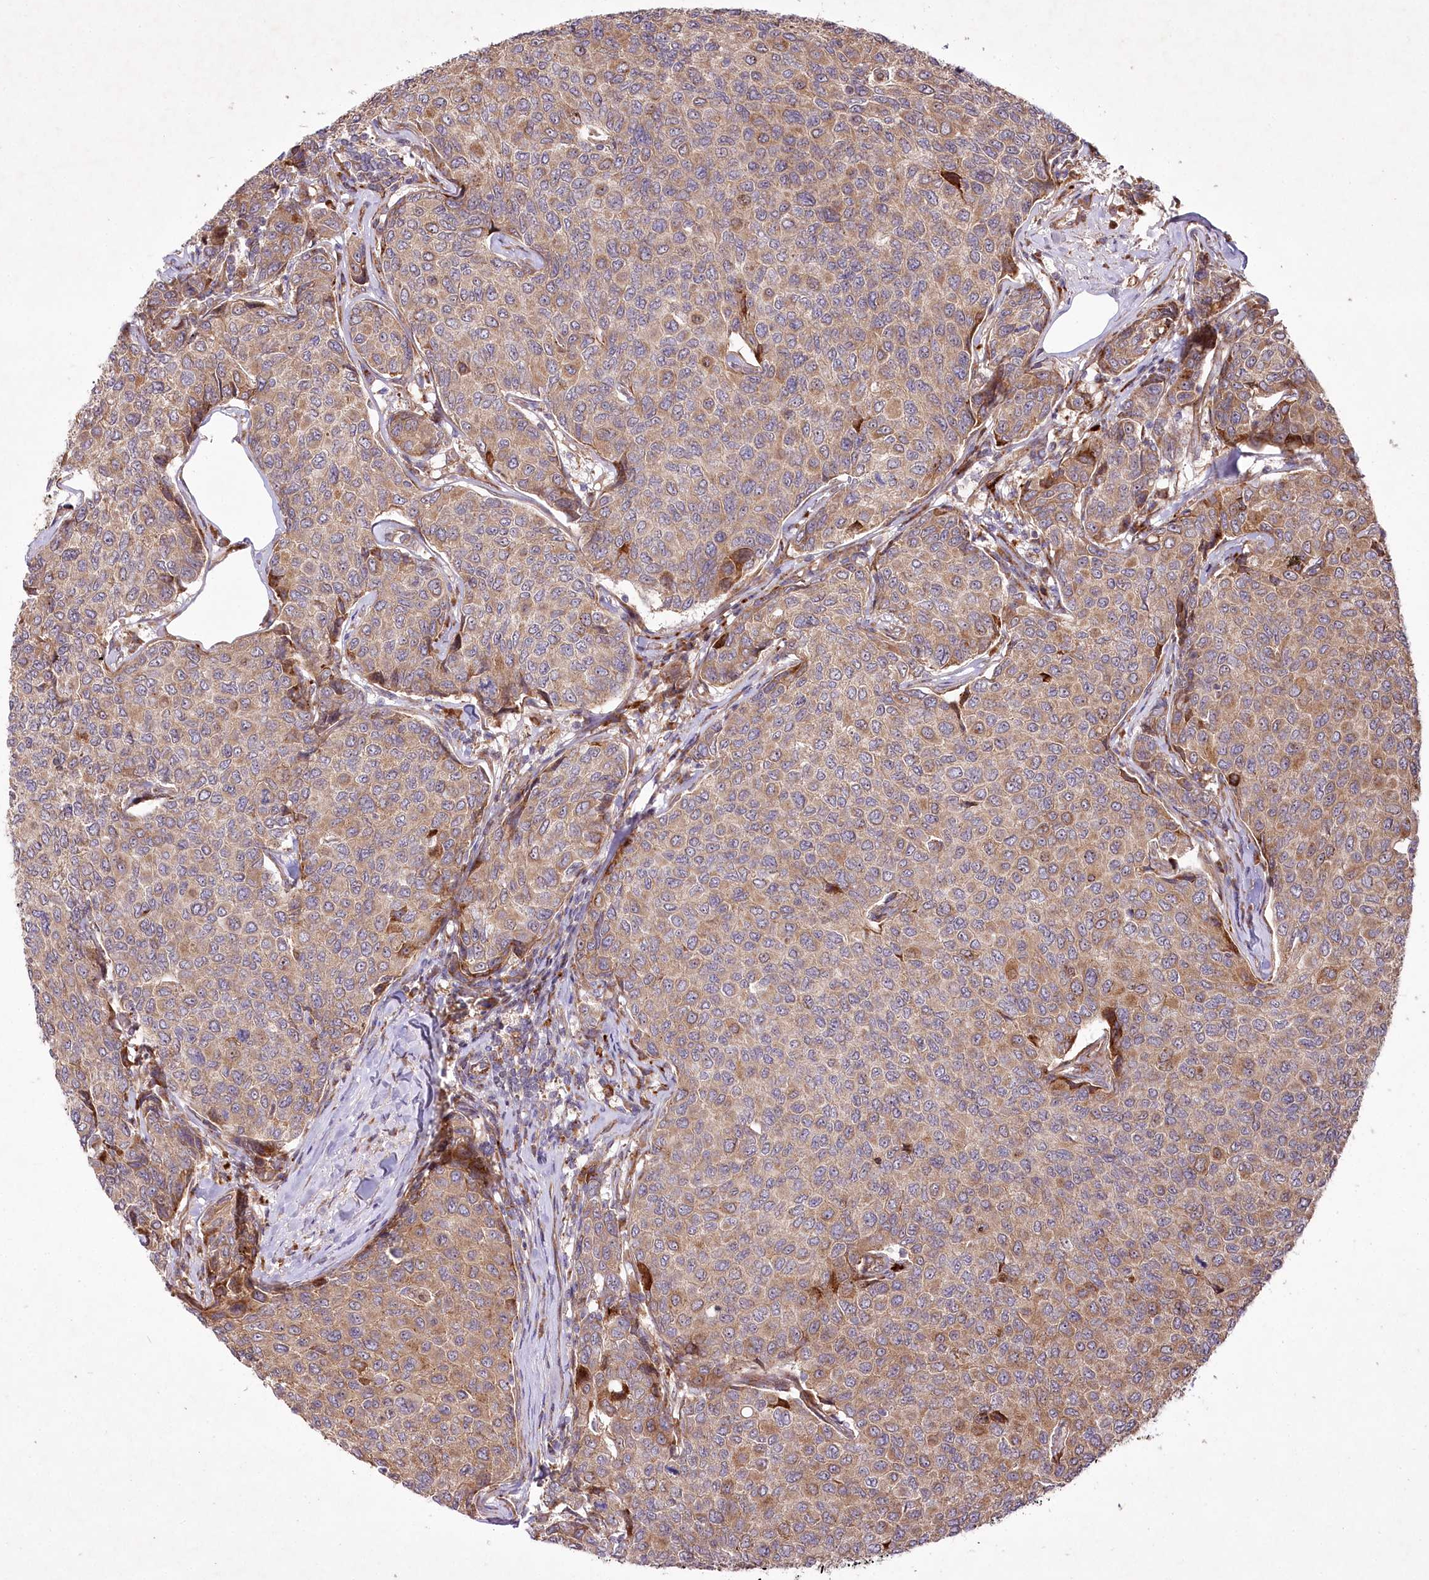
{"staining": {"intensity": "moderate", "quantity": ">75%", "location": "cytoplasmic/membranous"}, "tissue": "breast cancer", "cell_type": "Tumor cells", "image_type": "cancer", "snomed": [{"axis": "morphology", "description": "Duct carcinoma"}, {"axis": "topography", "description": "Breast"}], "caption": "Brown immunohistochemical staining in human breast cancer shows moderate cytoplasmic/membranous positivity in approximately >75% of tumor cells. (Stains: DAB in brown, nuclei in blue, Microscopy: brightfield microscopy at high magnification).", "gene": "PSTK", "patient": {"sex": "female", "age": 55}}